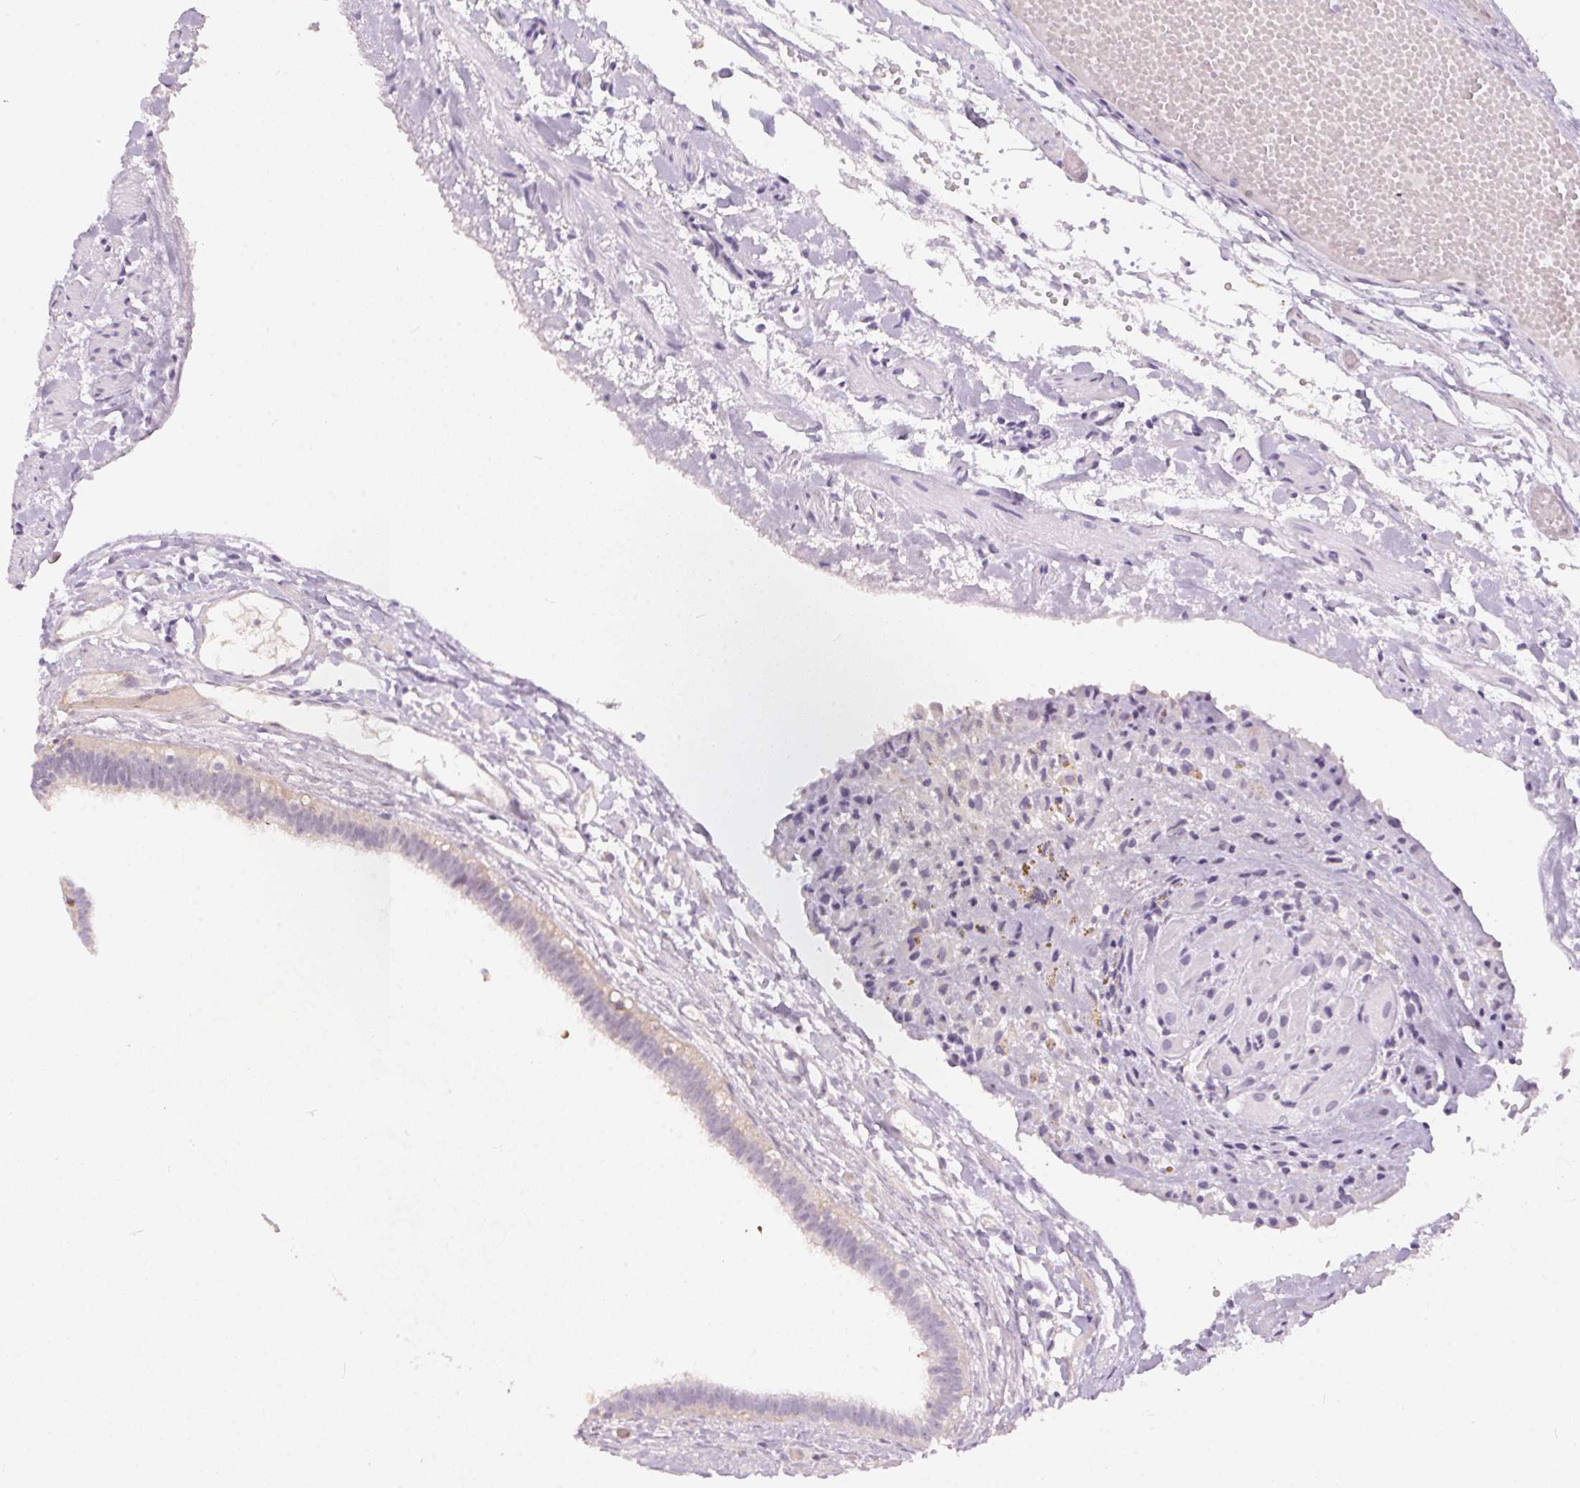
{"staining": {"intensity": "weak", "quantity": "<25%", "location": "cytoplasmic/membranous"}, "tissue": "fallopian tube", "cell_type": "Glandular cells", "image_type": "normal", "snomed": [{"axis": "morphology", "description": "Normal tissue, NOS"}, {"axis": "topography", "description": "Fallopian tube"}], "caption": "This is an immunohistochemistry (IHC) photomicrograph of unremarkable human fallopian tube. There is no expression in glandular cells.", "gene": "BLMH", "patient": {"sex": "female", "age": 37}}